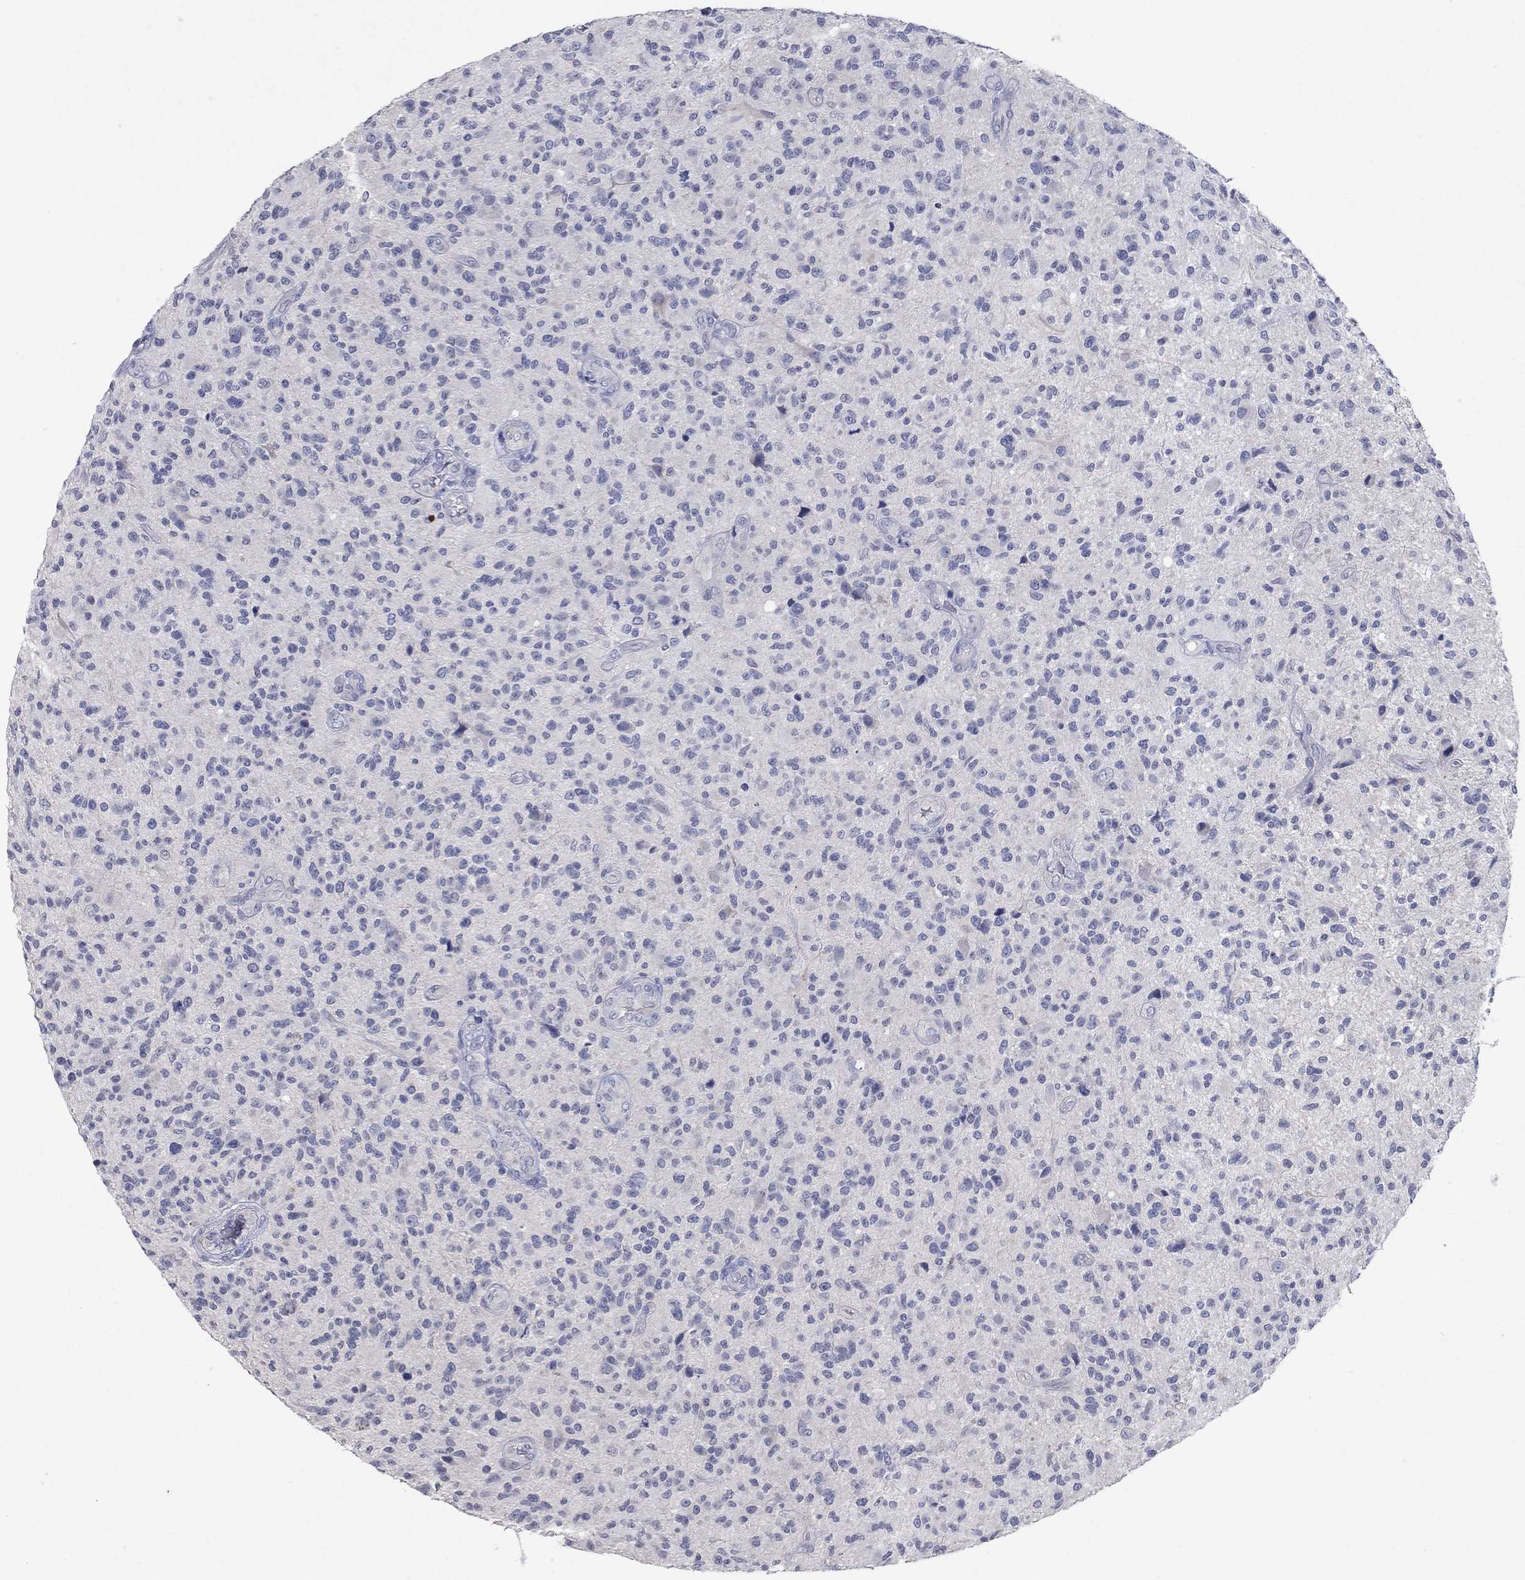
{"staining": {"intensity": "negative", "quantity": "none", "location": "none"}, "tissue": "glioma", "cell_type": "Tumor cells", "image_type": "cancer", "snomed": [{"axis": "morphology", "description": "Glioma, malignant, High grade"}, {"axis": "topography", "description": "Brain"}], "caption": "An image of malignant glioma (high-grade) stained for a protein shows no brown staining in tumor cells.", "gene": "KRT40", "patient": {"sex": "male", "age": 47}}